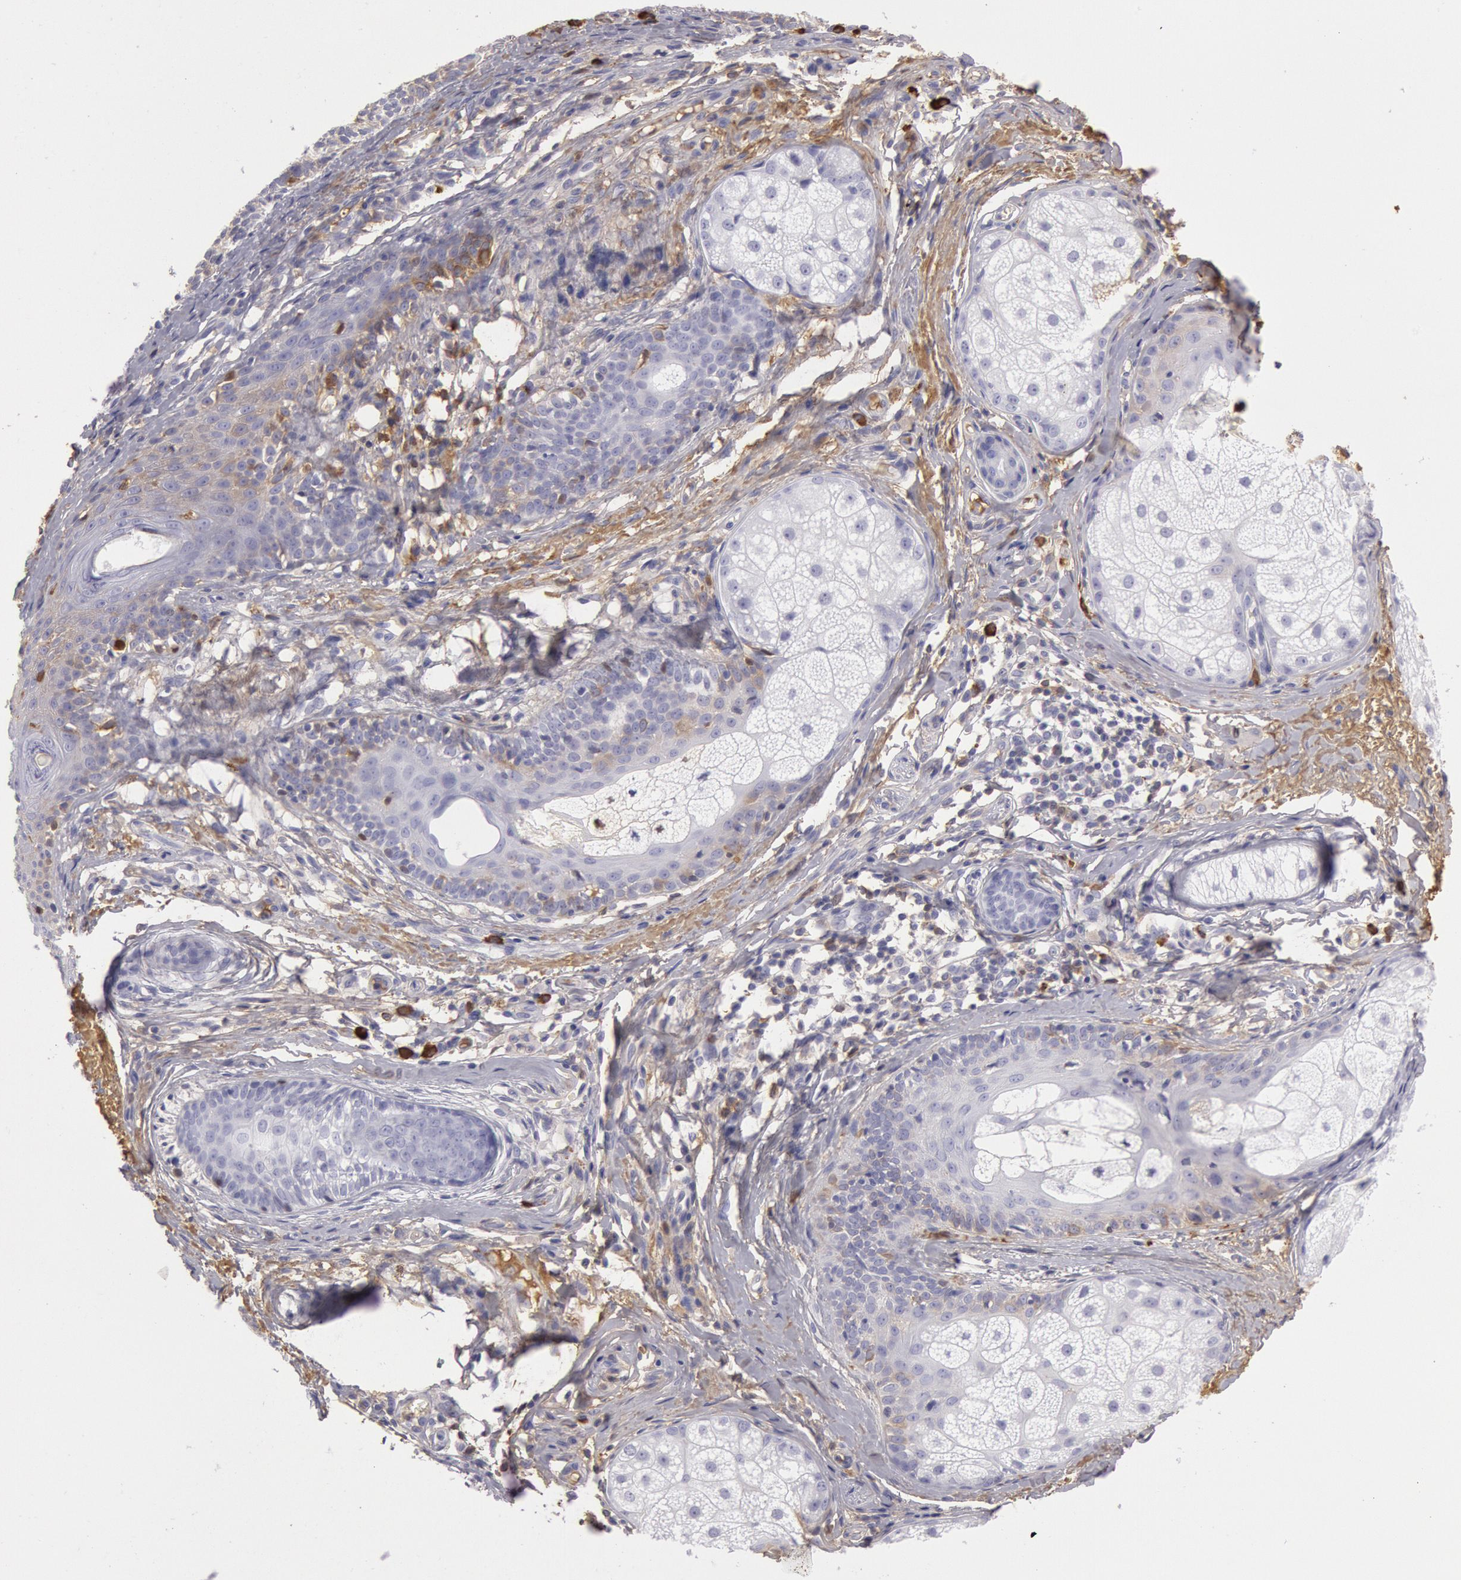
{"staining": {"intensity": "weak", "quantity": "<25%", "location": "cytoplasmic/membranous"}, "tissue": "skin cancer", "cell_type": "Tumor cells", "image_type": "cancer", "snomed": [{"axis": "morphology", "description": "Basal cell carcinoma"}, {"axis": "topography", "description": "Skin"}], "caption": "Tumor cells show no significant expression in basal cell carcinoma (skin). The staining was performed using DAB (3,3'-diaminobenzidine) to visualize the protein expression in brown, while the nuclei were stained in blue with hematoxylin (Magnification: 20x).", "gene": "IGHG1", "patient": {"sex": "male", "age": 63}}